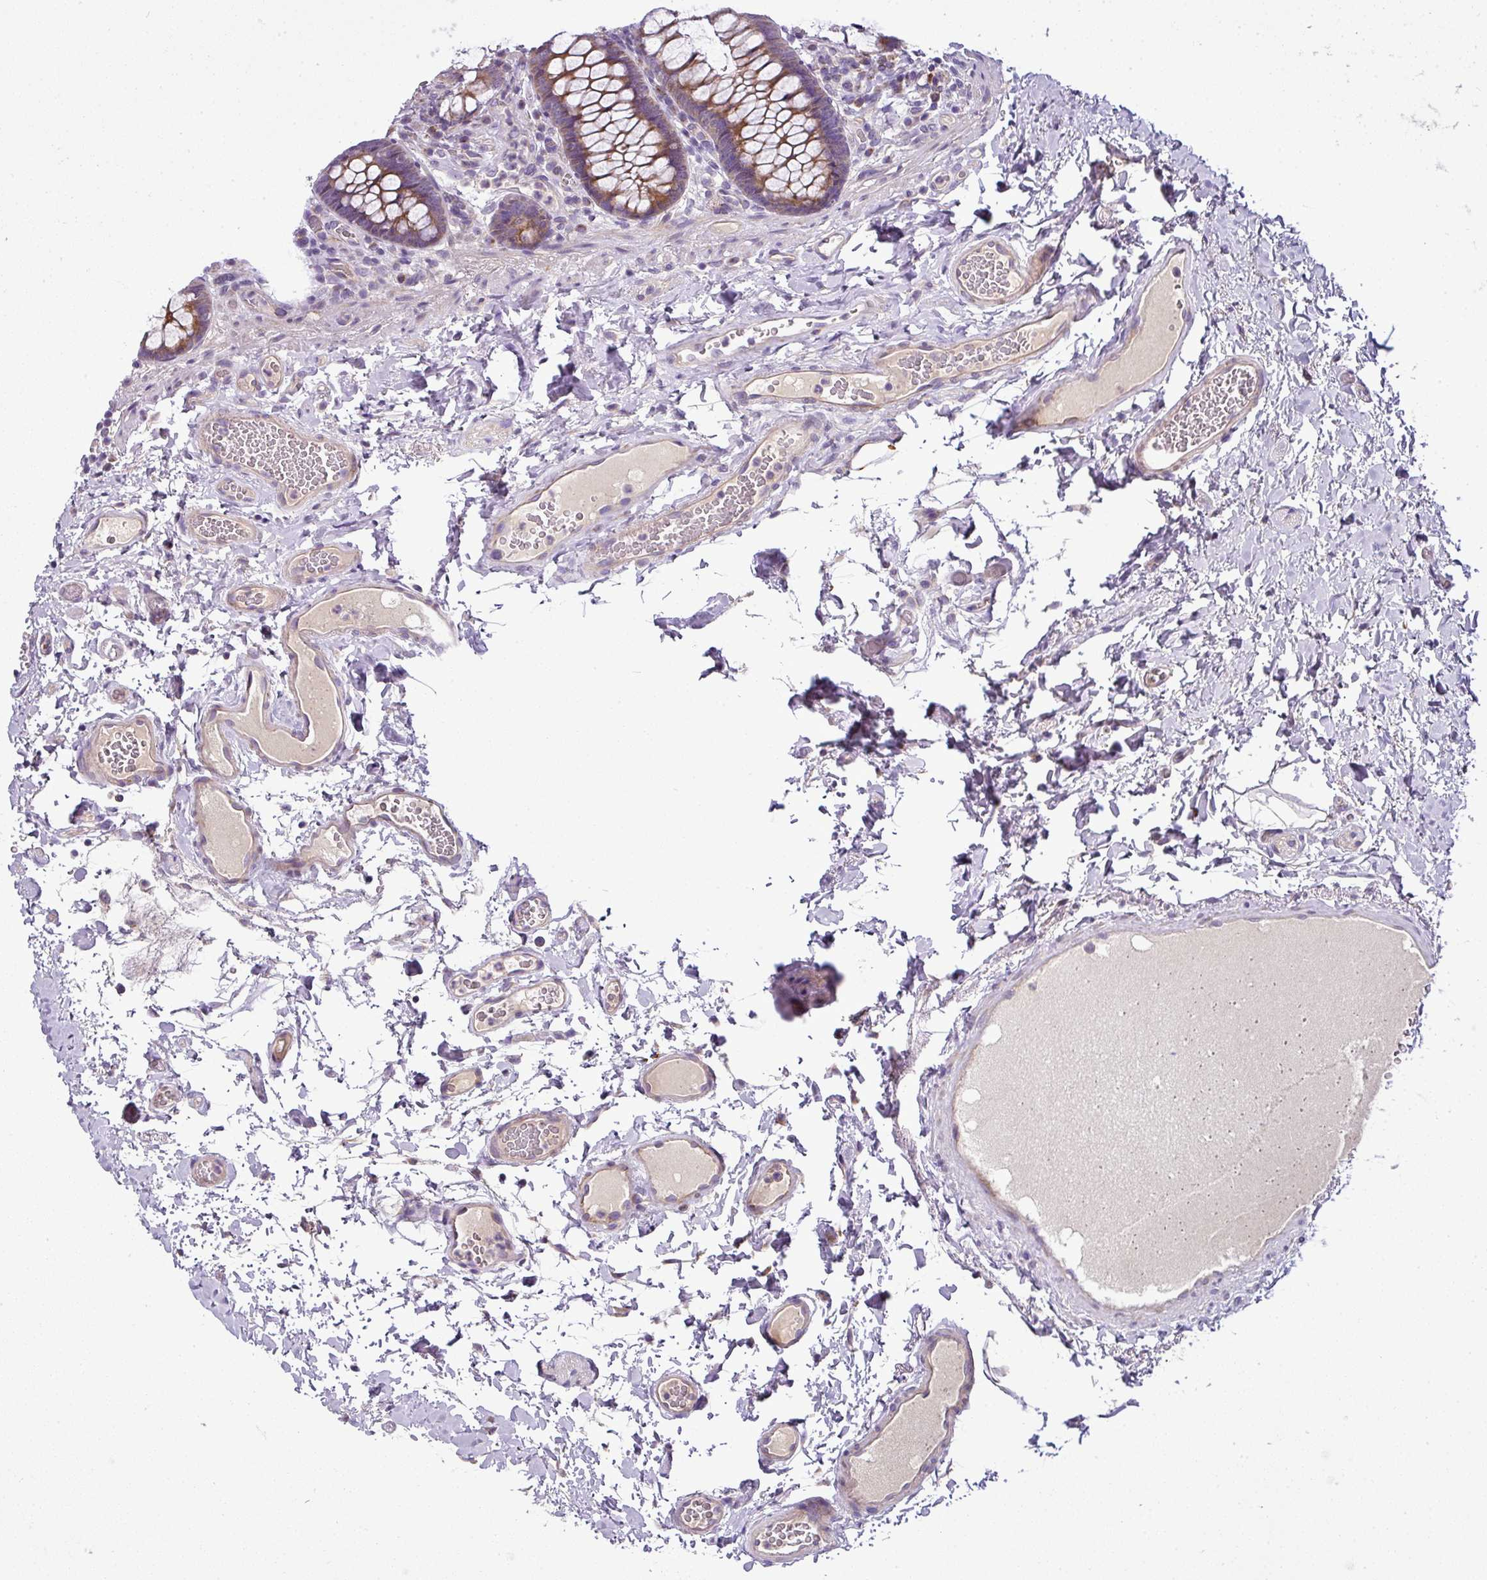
{"staining": {"intensity": "moderate", "quantity": ">75%", "location": "cytoplasmic/membranous"}, "tissue": "colon", "cell_type": "Endothelial cells", "image_type": "normal", "snomed": [{"axis": "morphology", "description": "Normal tissue, NOS"}, {"axis": "topography", "description": "Colon"}], "caption": "Moderate cytoplasmic/membranous protein positivity is appreciated in approximately >75% of endothelial cells in colon.", "gene": "GAN", "patient": {"sex": "male", "age": 84}}